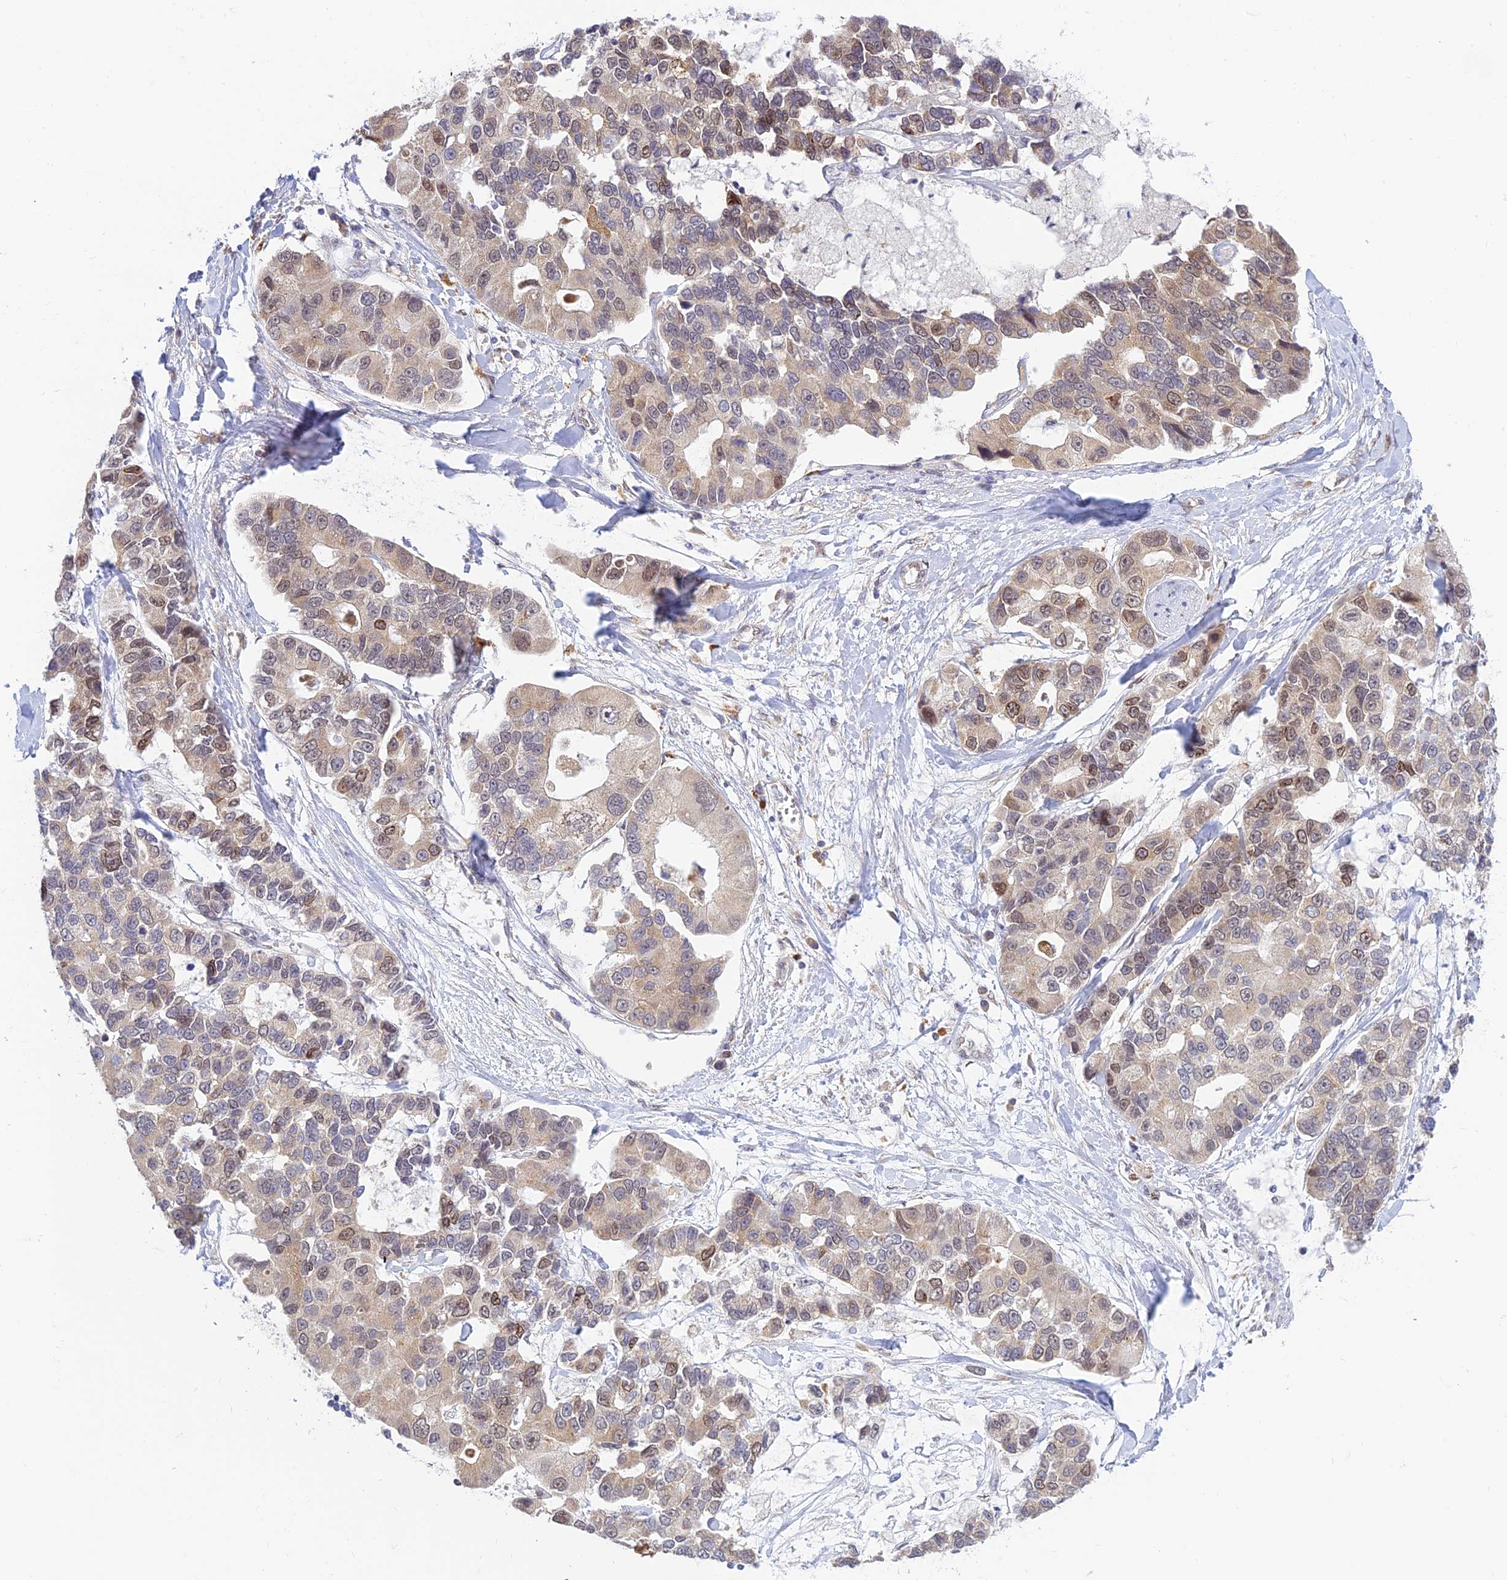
{"staining": {"intensity": "moderate", "quantity": "<25%", "location": "cytoplasmic/membranous,nuclear"}, "tissue": "lung cancer", "cell_type": "Tumor cells", "image_type": "cancer", "snomed": [{"axis": "morphology", "description": "Adenocarcinoma, NOS"}, {"axis": "topography", "description": "Lung"}], "caption": "Immunohistochemistry (IHC) (DAB) staining of lung adenocarcinoma demonstrates moderate cytoplasmic/membranous and nuclear protein expression in approximately <25% of tumor cells.", "gene": "SKIC8", "patient": {"sex": "female", "age": 54}}